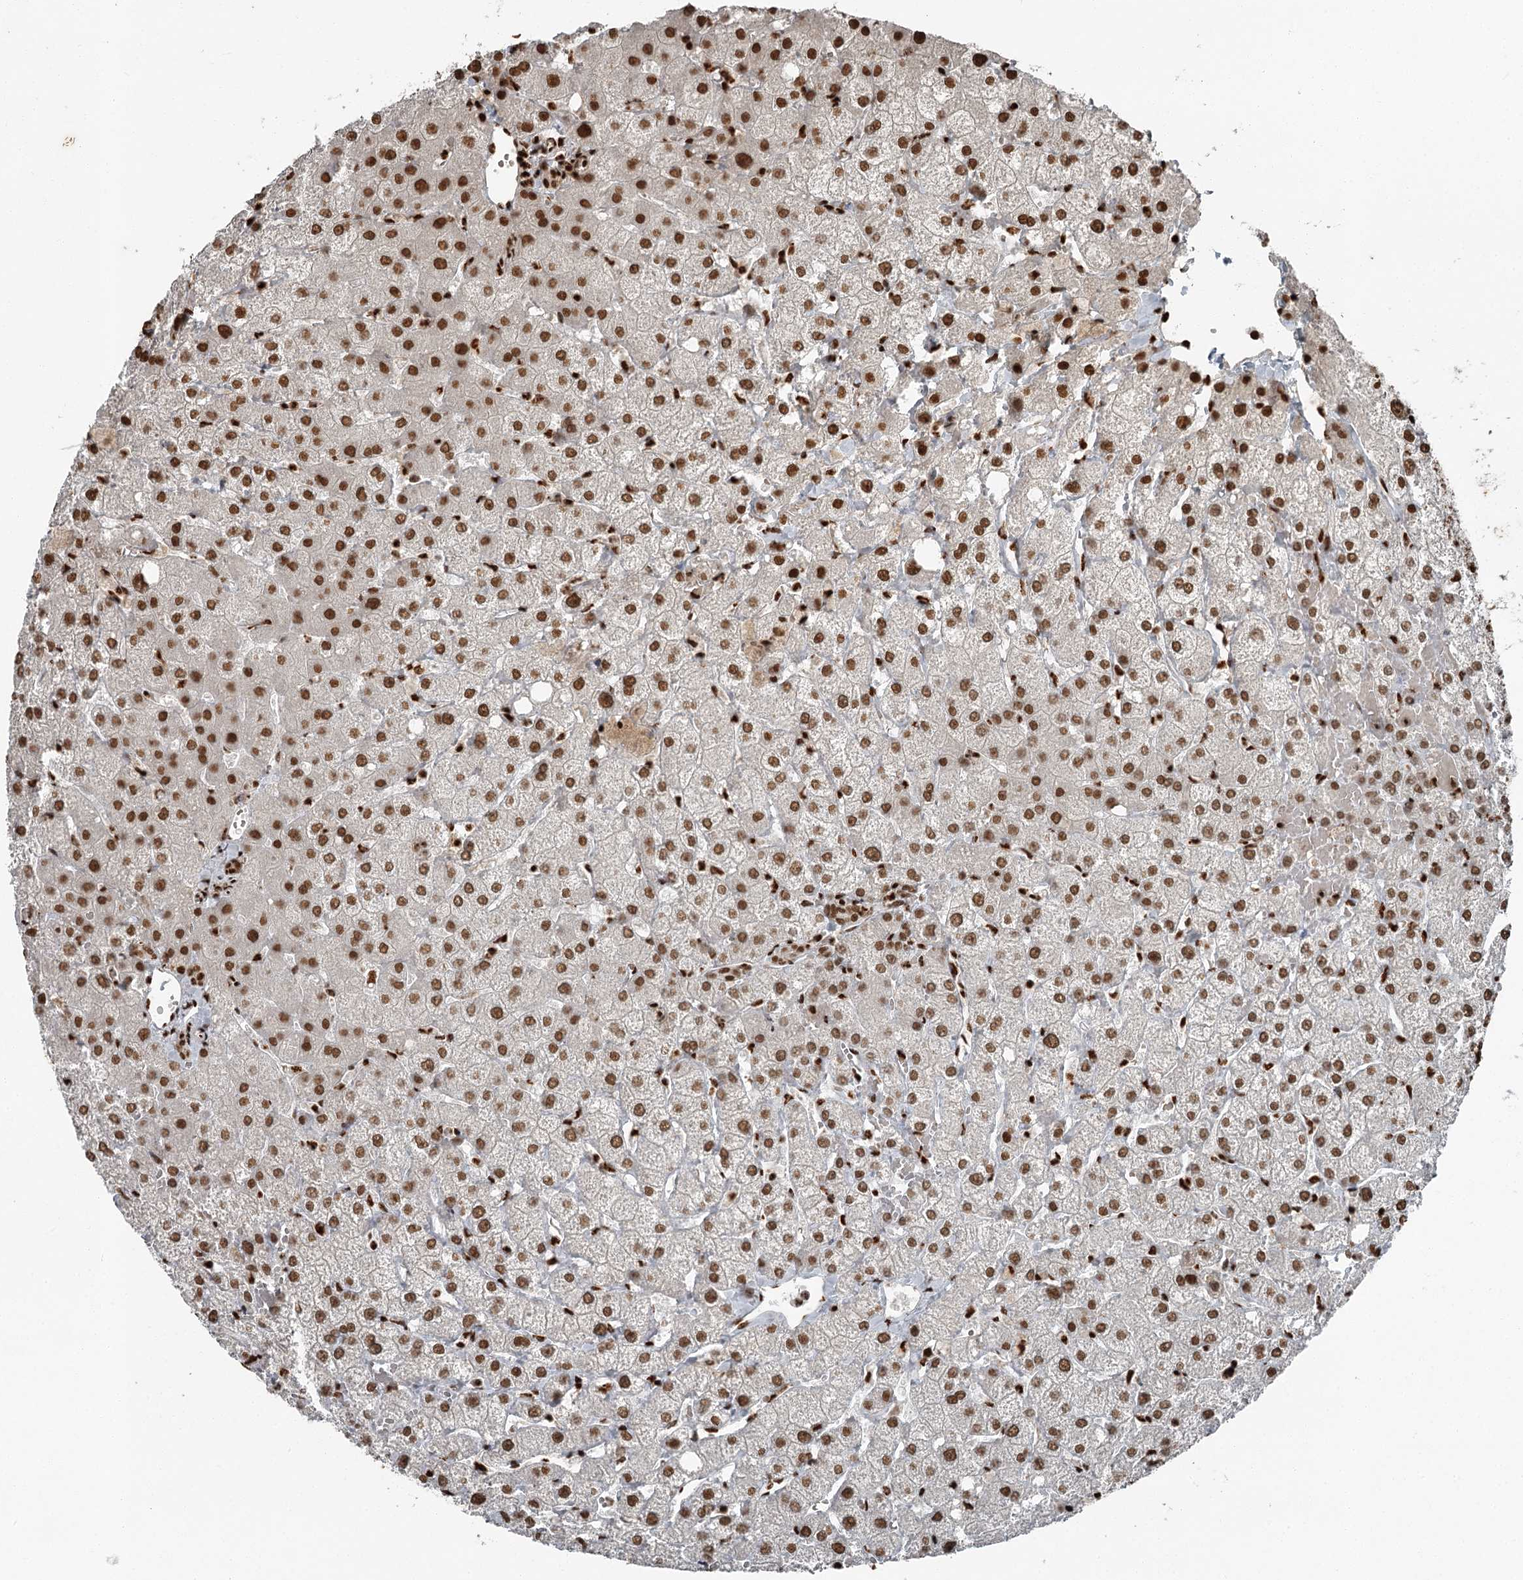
{"staining": {"intensity": "moderate", "quantity": ">75%", "location": "nuclear"}, "tissue": "liver", "cell_type": "Cholangiocytes", "image_type": "normal", "snomed": [{"axis": "morphology", "description": "Normal tissue, NOS"}, {"axis": "topography", "description": "Liver"}], "caption": "Unremarkable liver shows moderate nuclear positivity in about >75% of cholangiocytes (brown staining indicates protein expression, while blue staining denotes nuclei)..", "gene": "RBBP7", "patient": {"sex": "female", "age": 54}}